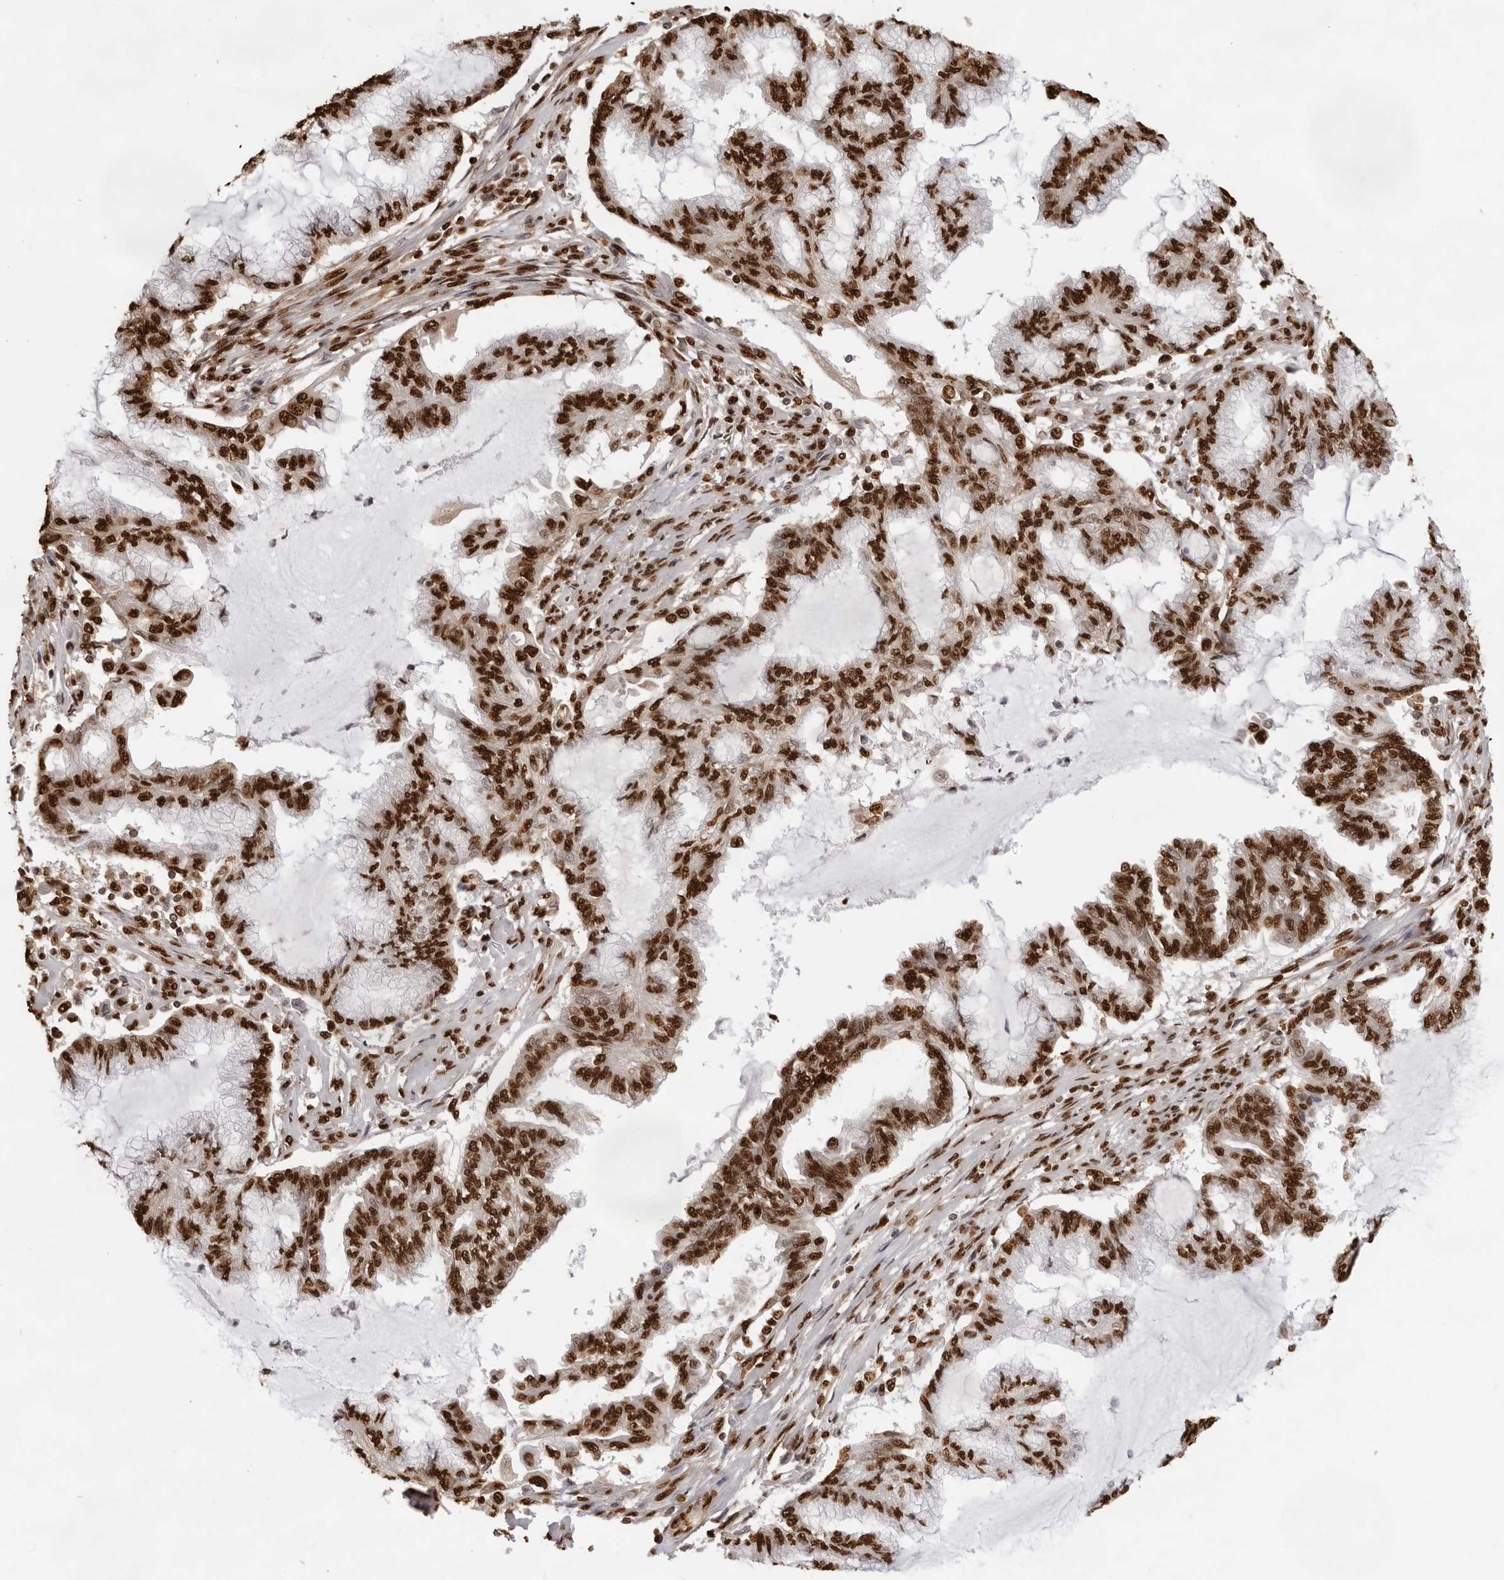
{"staining": {"intensity": "strong", "quantity": ">75%", "location": "nuclear"}, "tissue": "endometrial cancer", "cell_type": "Tumor cells", "image_type": "cancer", "snomed": [{"axis": "morphology", "description": "Adenocarcinoma, NOS"}, {"axis": "topography", "description": "Endometrium"}], "caption": "Human endometrial adenocarcinoma stained with a brown dye shows strong nuclear positive expression in approximately >75% of tumor cells.", "gene": "ZFP91", "patient": {"sex": "female", "age": 86}}